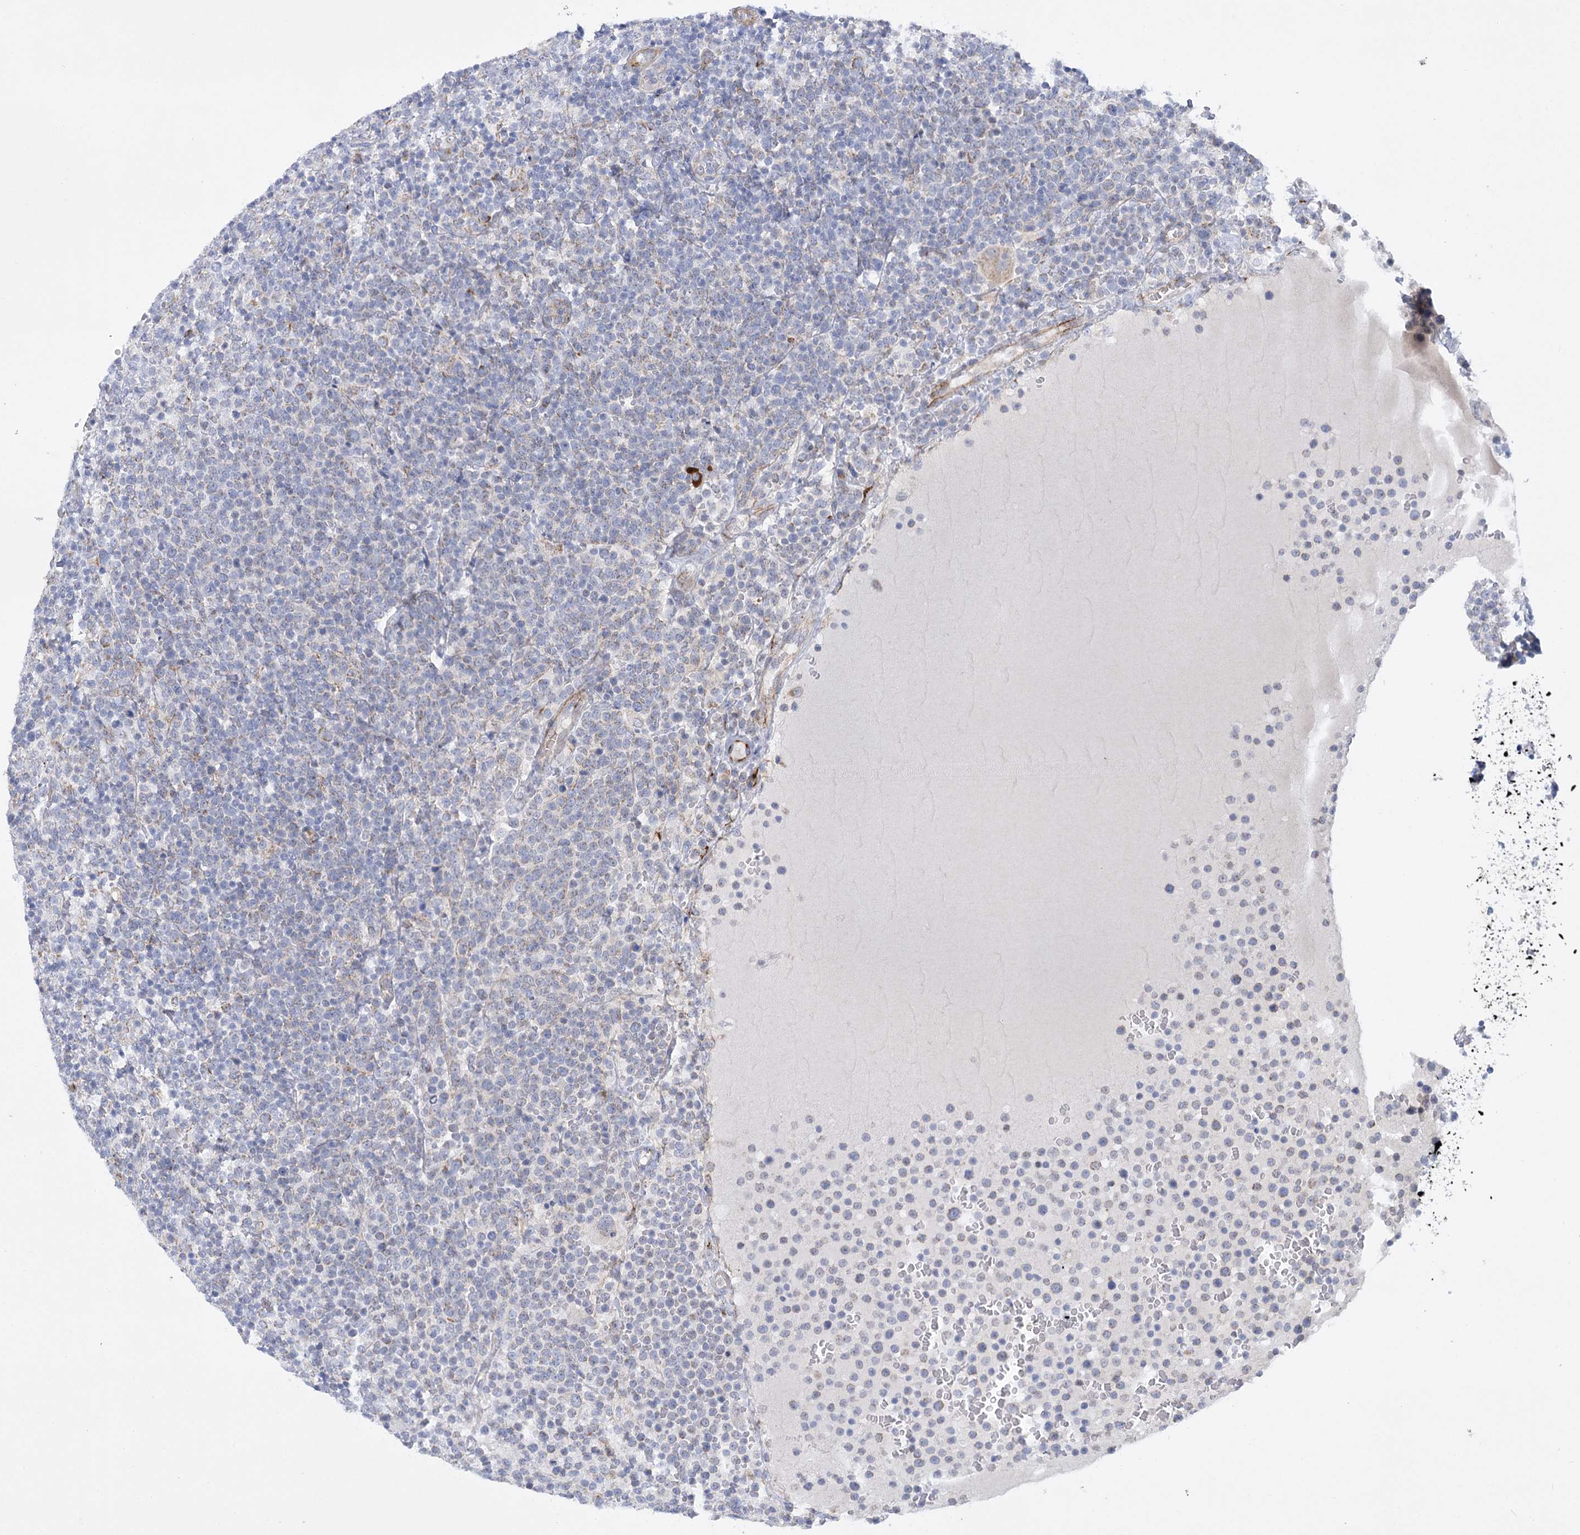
{"staining": {"intensity": "negative", "quantity": "none", "location": "none"}, "tissue": "lymphoma", "cell_type": "Tumor cells", "image_type": "cancer", "snomed": [{"axis": "morphology", "description": "Malignant lymphoma, non-Hodgkin's type, High grade"}, {"axis": "topography", "description": "Lymph node"}], "caption": "Immunohistochemistry (IHC) of malignant lymphoma, non-Hodgkin's type (high-grade) exhibits no positivity in tumor cells.", "gene": "DHTKD1", "patient": {"sex": "male", "age": 61}}